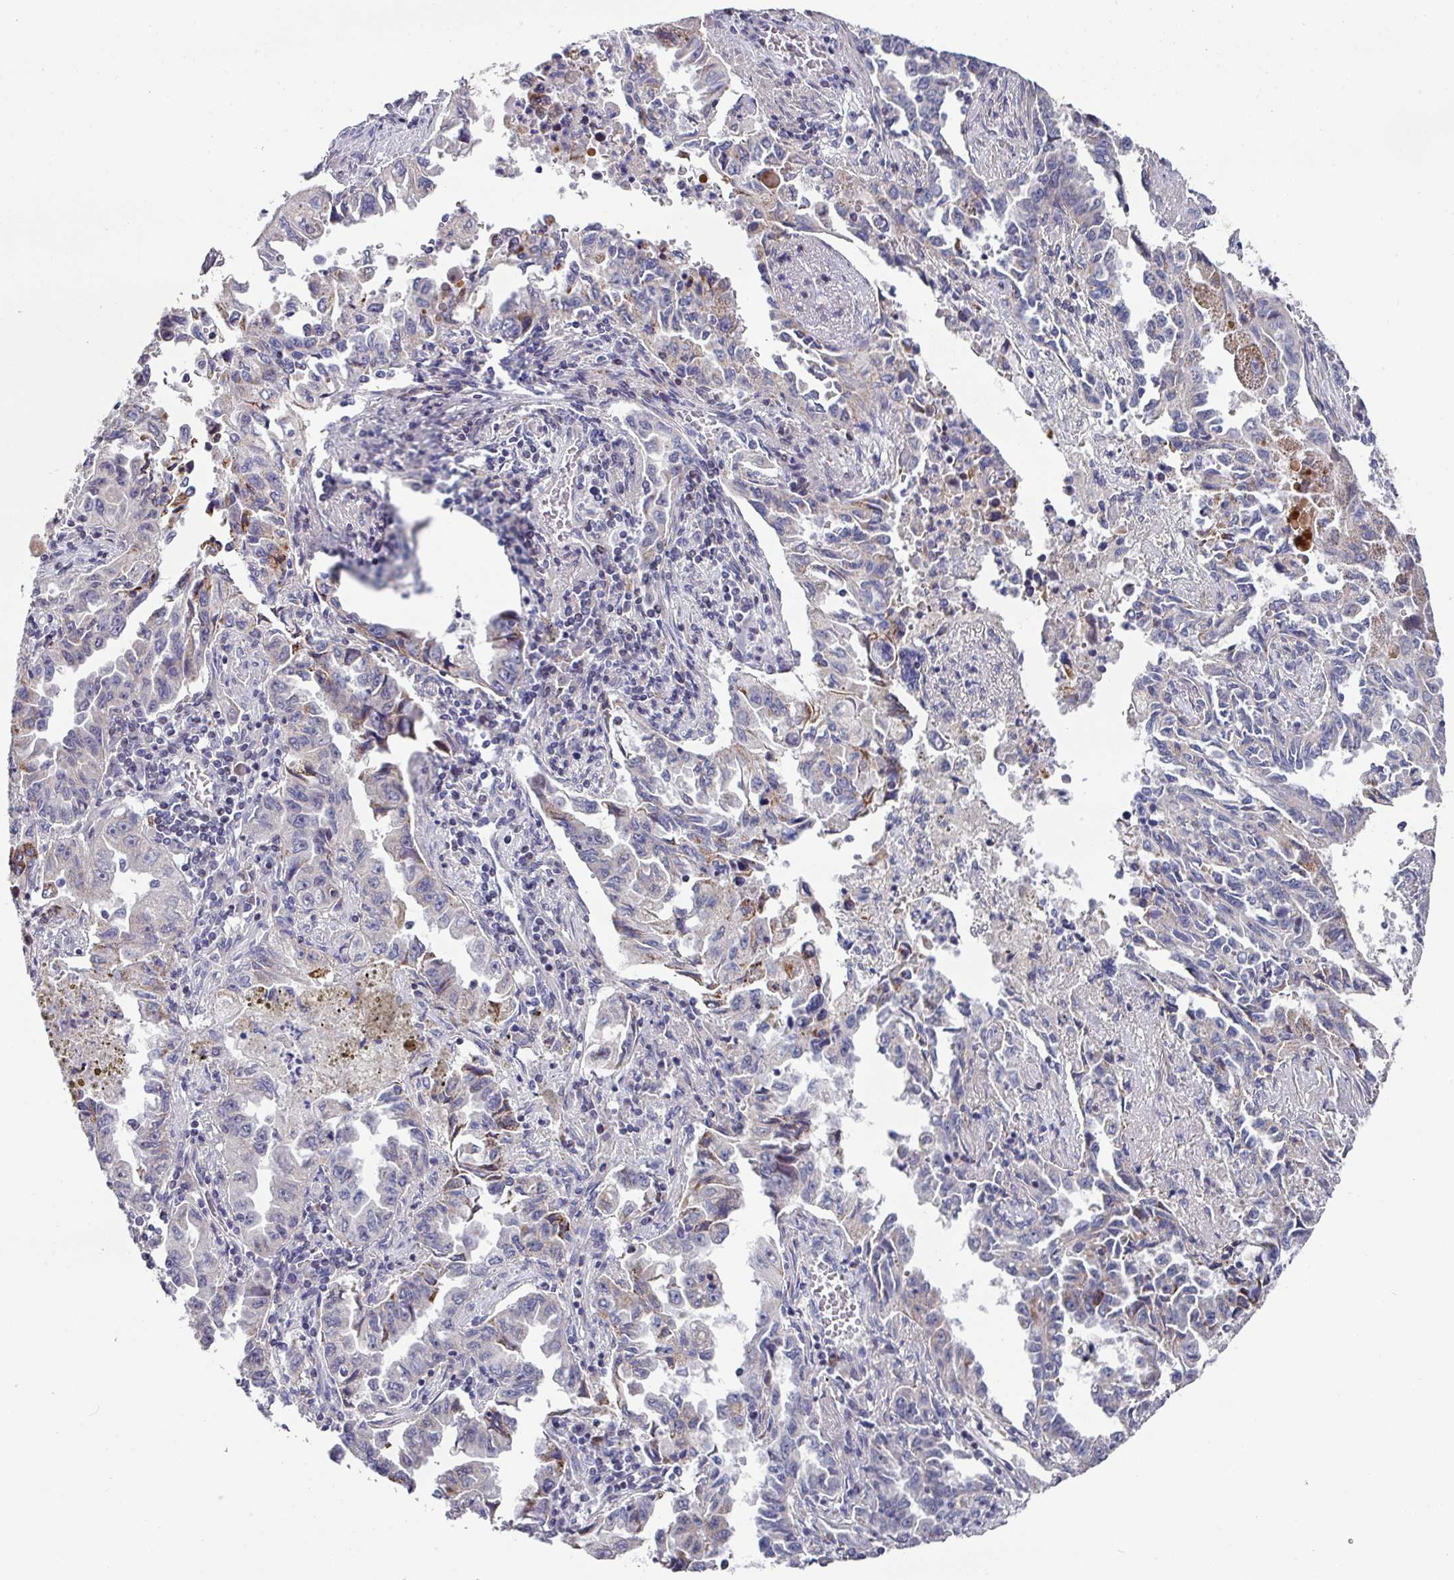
{"staining": {"intensity": "moderate", "quantity": "<25%", "location": "cytoplasmic/membranous"}, "tissue": "lung cancer", "cell_type": "Tumor cells", "image_type": "cancer", "snomed": [{"axis": "morphology", "description": "Adenocarcinoma, NOS"}, {"axis": "topography", "description": "Lung"}], "caption": "Tumor cells reveal low levels of moderate cytoplasmic/membranous positivity in about <25% of cells in human lung cancer. (brown staining indicates protein expression, while blue staining denotes nuclei).", "gene": "CBX7", "patient": {"sex": "female", "age": 51}}